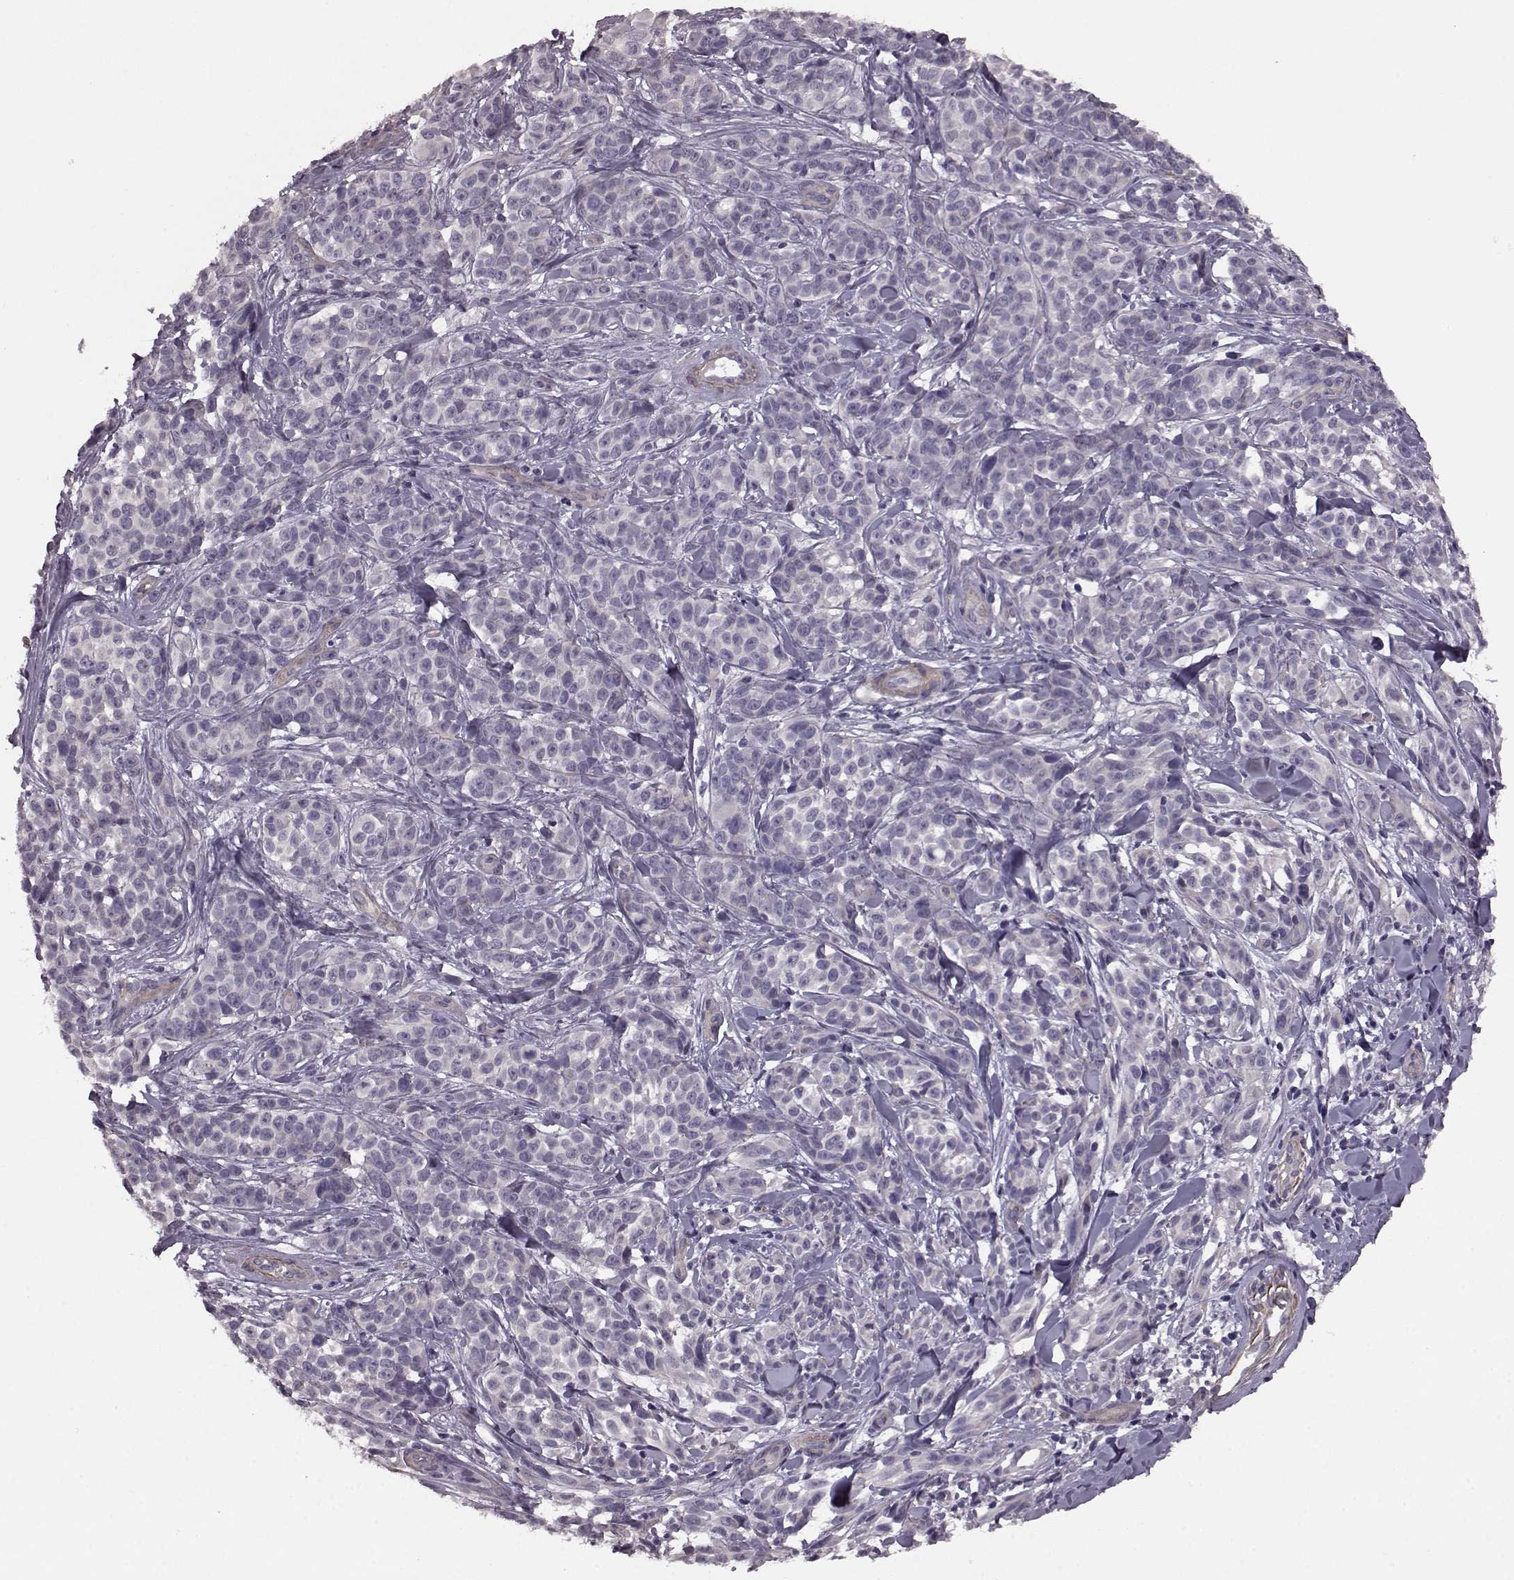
{"staining": {"intensity": "negative", "quantity": "none", "location": "none"}, "tissue": "melanoma", "cell_type": "Tumor cells", "image_type": "cancer", "snomed": [{"axis": "morphology", "description": "Malignant melanoma, NOS"}, {"axis": "topography", "description": "Skin"}], "caption": "The micrograph reveals no significant expression in tumor cells of melanoma. Brightfield microscopy of IHC stained with DAB (brown) and hematoxylin (blue), captured at high magnification.", "gene": "GRK1", "patient": {"sex": "female", "age": 88}}